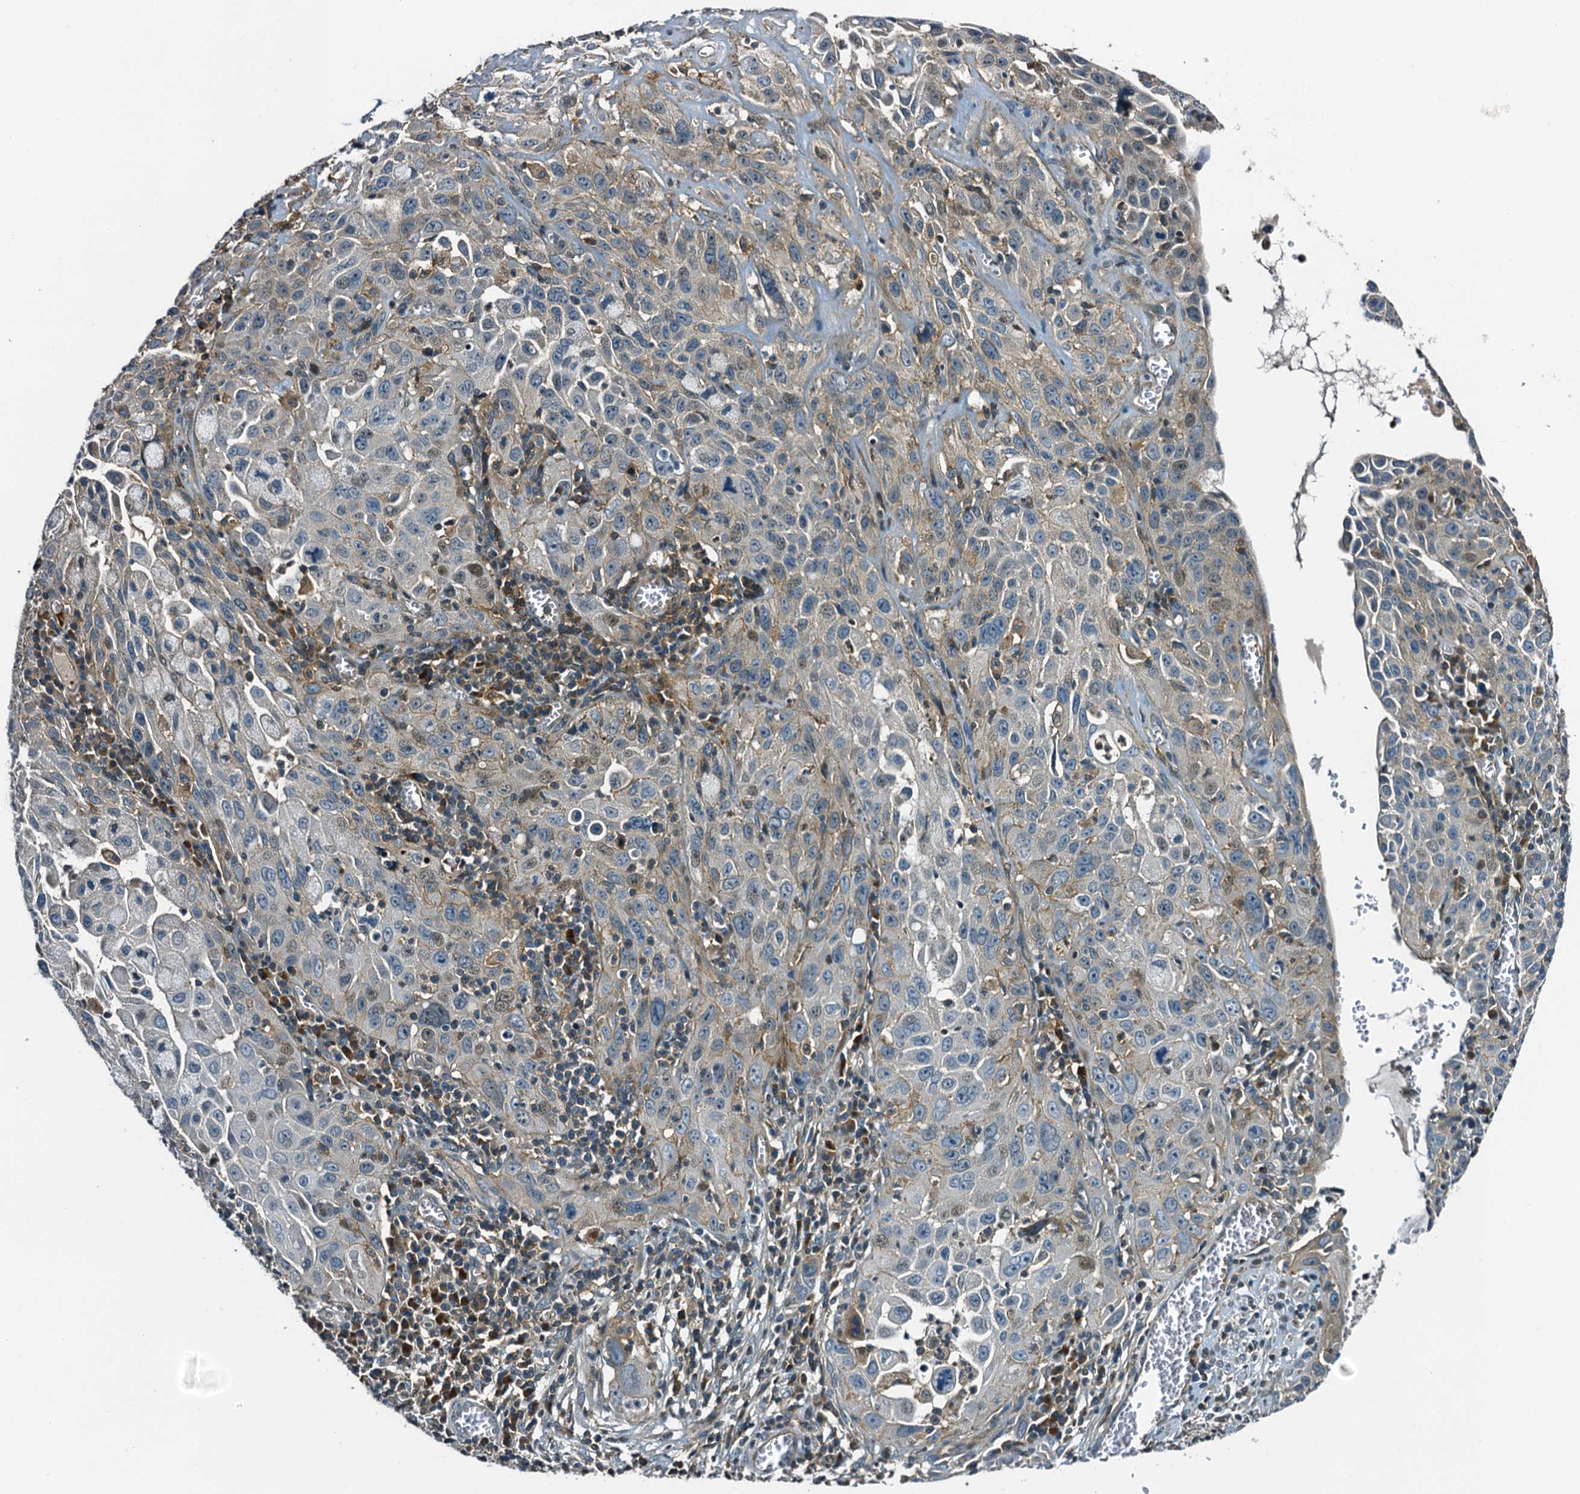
{"staining": {"intensity": "negative", "quantity": "none", "location": "none"}, "tissue": "cervical cancer", "cell_type": "Tumor cells", "image_type": "cancer", "snomed": [{"axis": "morphology", "description": "Squamous cell carcinoma, NOS"}, {"axis": "topography", "description": "Cervix"}], "caption": "Immunohistochemistry photomicrograph of neoplastic tissue: cervical cancer (squamous cell carcinoma) stained with DAB (3,3'-diaminobenzidine) exhibits no significant protein expression in tumor cells. (DAB (3,3'-diaminobenzidine) immunohistochemistry (IHC) visualized using brightfield microscopy, high magnification).", "gene": "DUOXA1", "patient": {"sex": "female", "age": 42}}